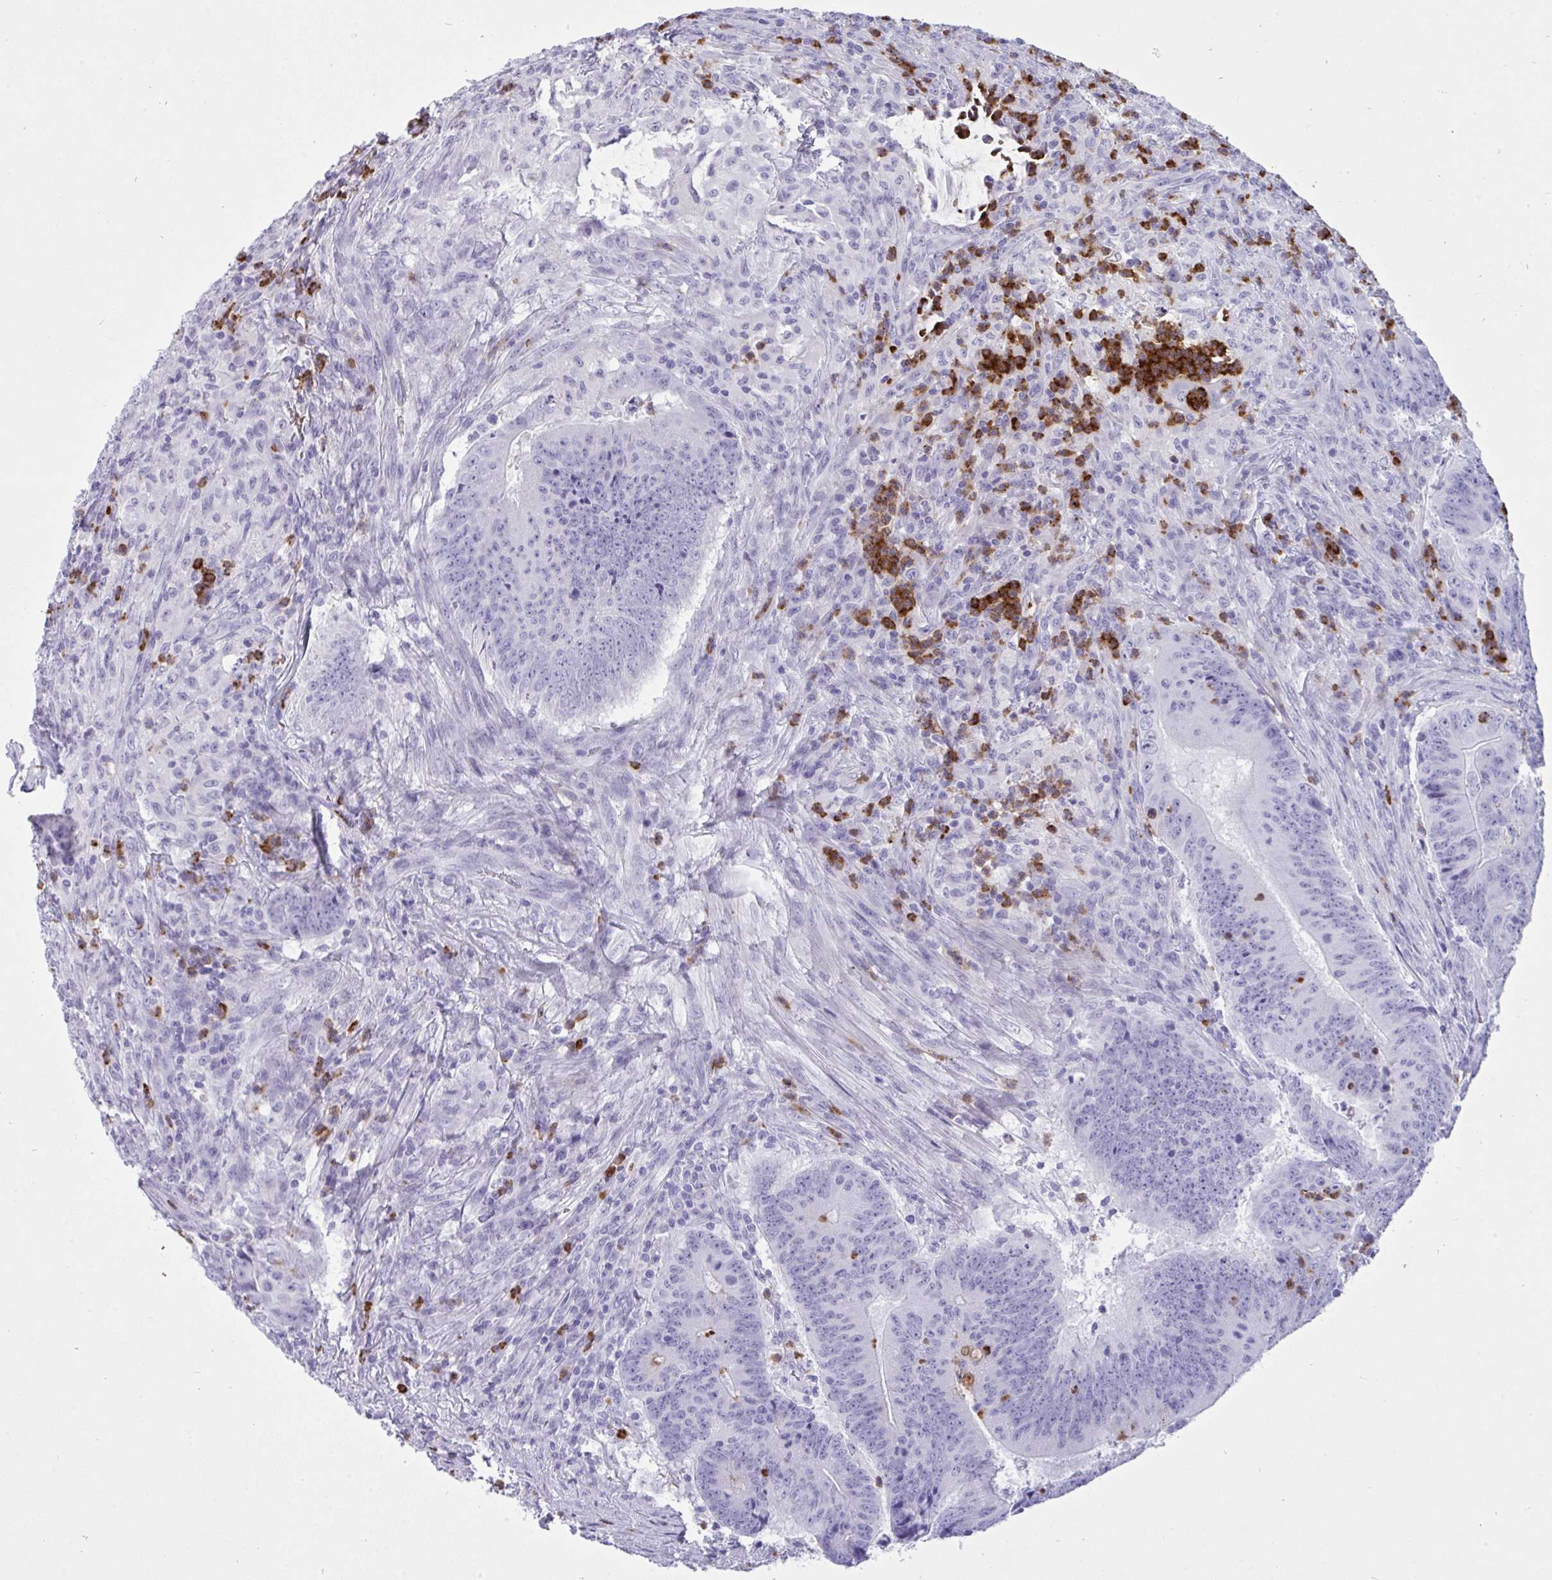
{"staining": {"intensity": "negative", "quantity": "none", "location": "none"}, "tissue": "colorectal cancer", "cell_type": "Tumor cells", "image_type": "cancer", "snomed": [{"axis": "morphology", "description": "Adenocarcinoma, NOS"}, {"axis": "topography", "description": "Colon"}], "caption": "Tumor cells are negative for protein expression in human colorectal adenocarcinoma.", "gene": "ARHGAP42", "patient": {"sex": "female", "age": 87}}